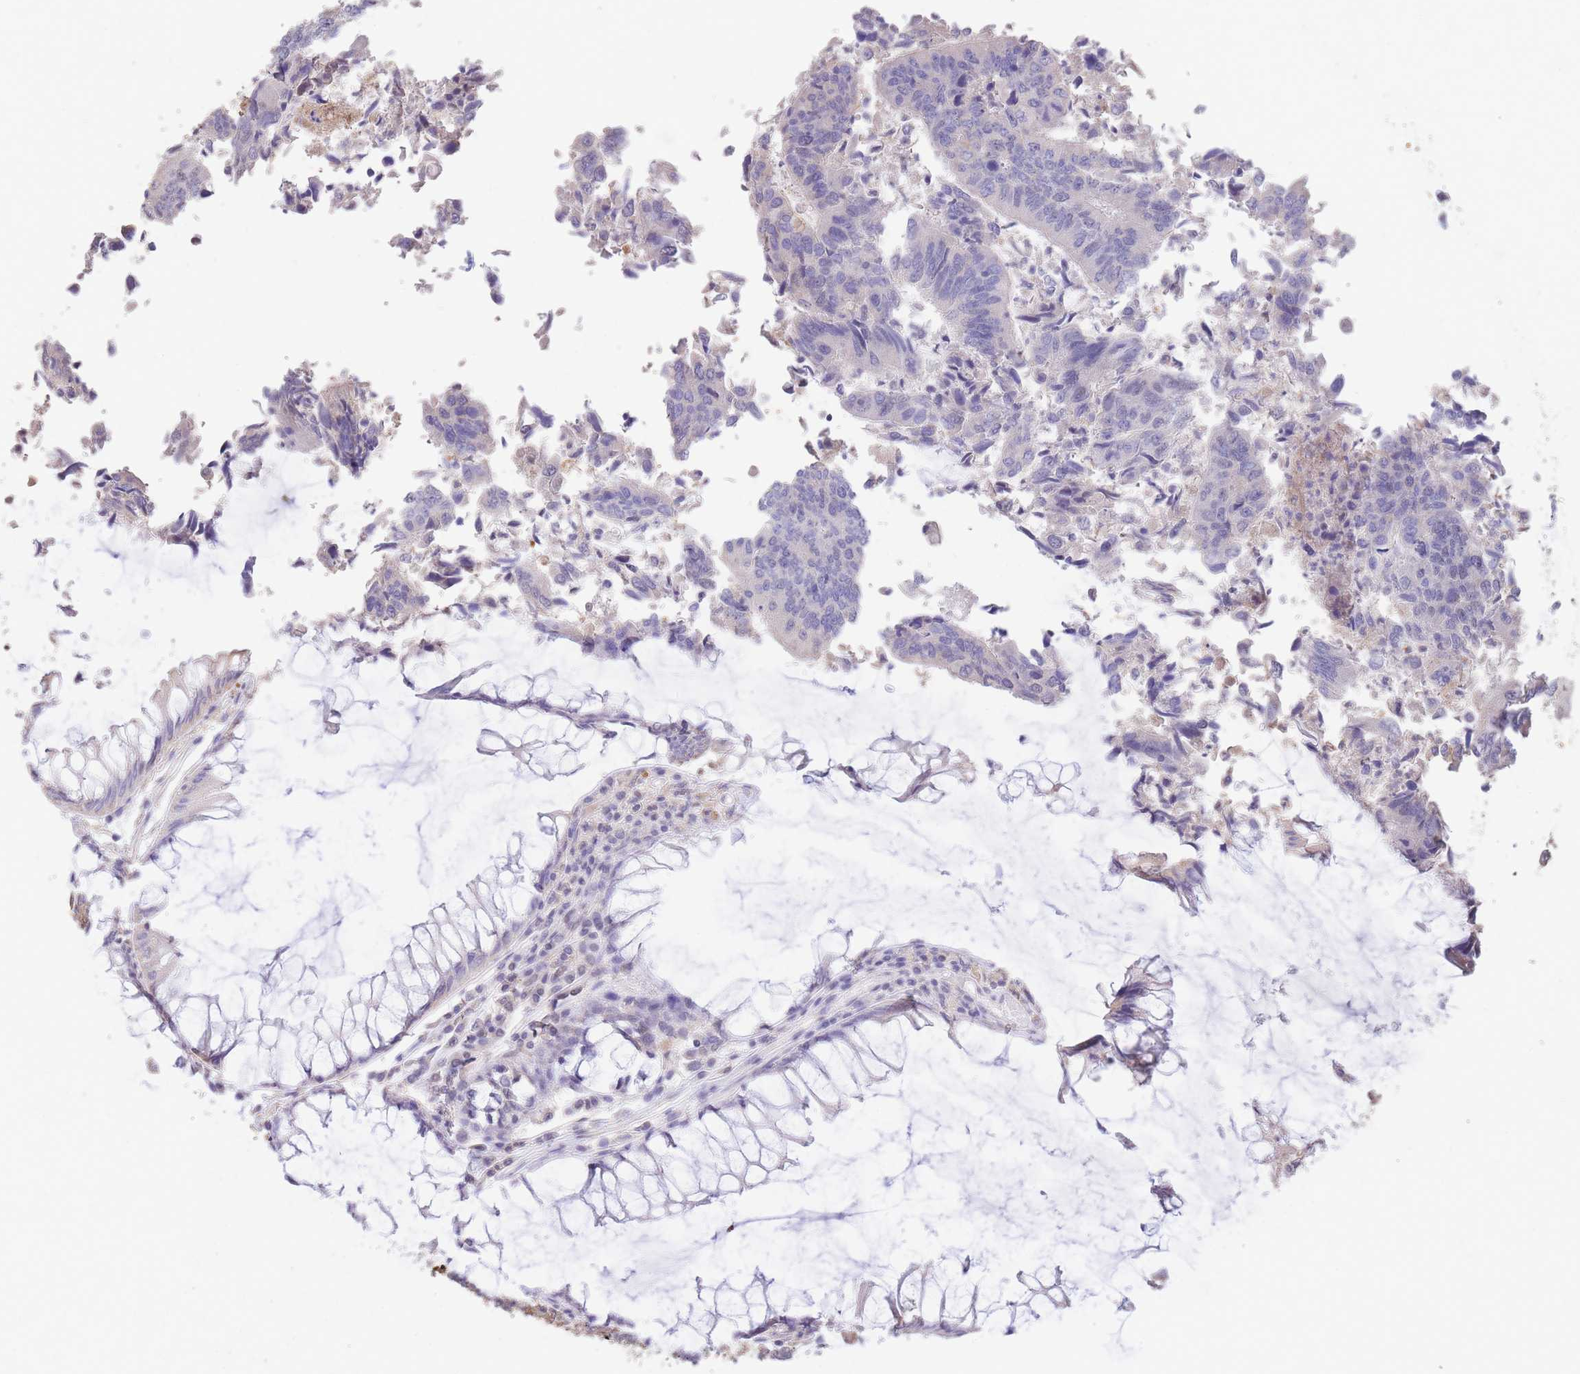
{"staining": {"intensity": "negative", "quantity": "none", "location": "none"}, "tissue": "colorectal cancer", "cell_type": "Tumor cells", "image_type": "cancer", "snomed": [{"axis": "morphology", "description": "Adenocarcinoma, NOS"}, {"axis": "topography", "description": "Colon"}], "caption": "There is no significant staining in tumor cells of colorectal cancer (adenocarcinoma).", "gene": "RGS14", "patient": {"sex": "female", "age": 67}}